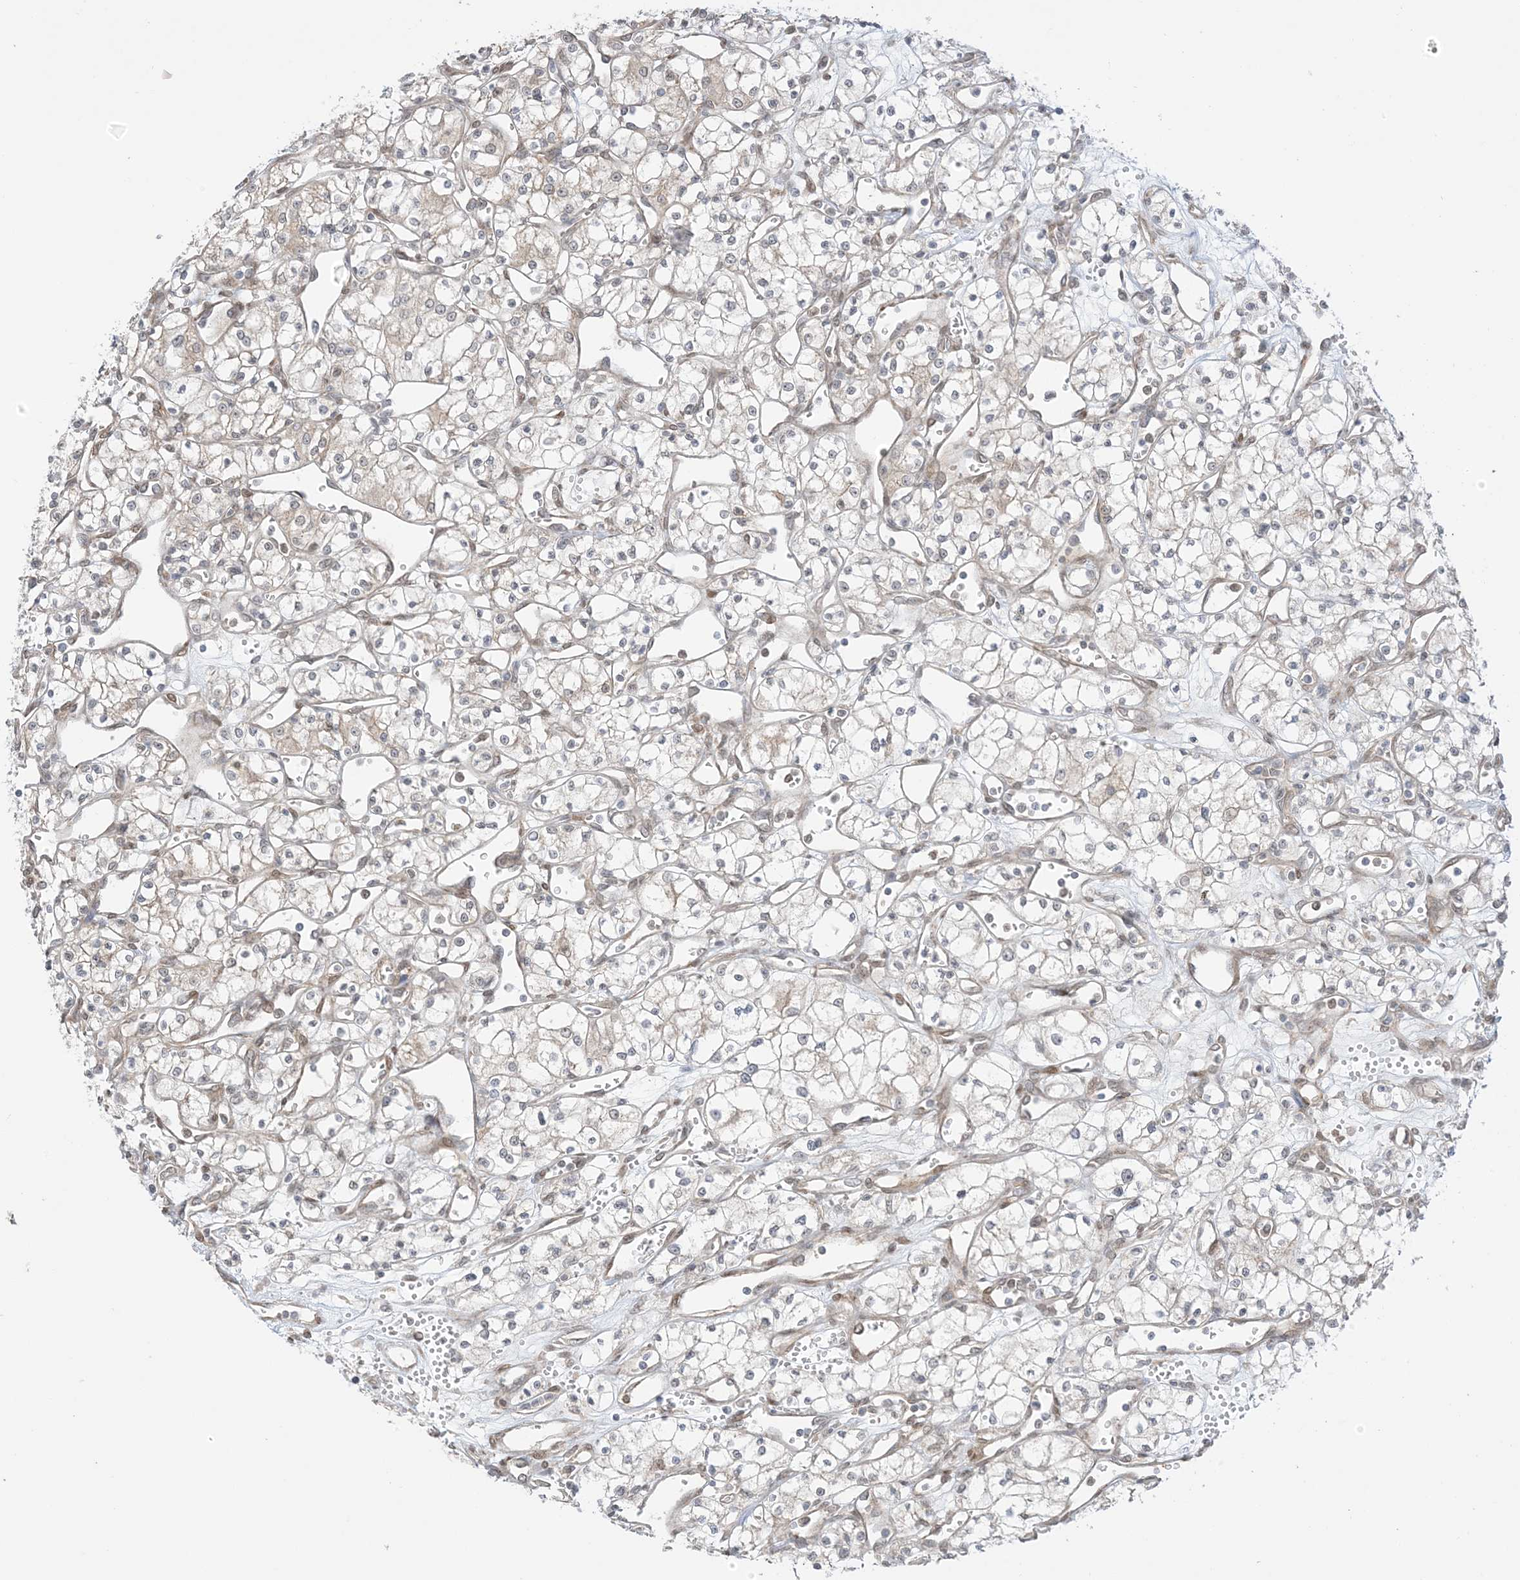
{"staining": {"intensity": "weak", "quantity": "<25%", "location": "cytoplasmic/membranous"}, "tissue": "renal cancer", "cell_type": "Tumor cells", "image_type": "cancer", "snomed": [{"axis": "morphology", "description": "Adenocarcinoma, NOS"}, {"axis": "topography", "description": "Kidney"}], "caption": "There is no significant expression in tumor cells of renal adenocarcinoma.", "gene": "UBE2E2", "patient": {"sex": "male", "age": 59}}